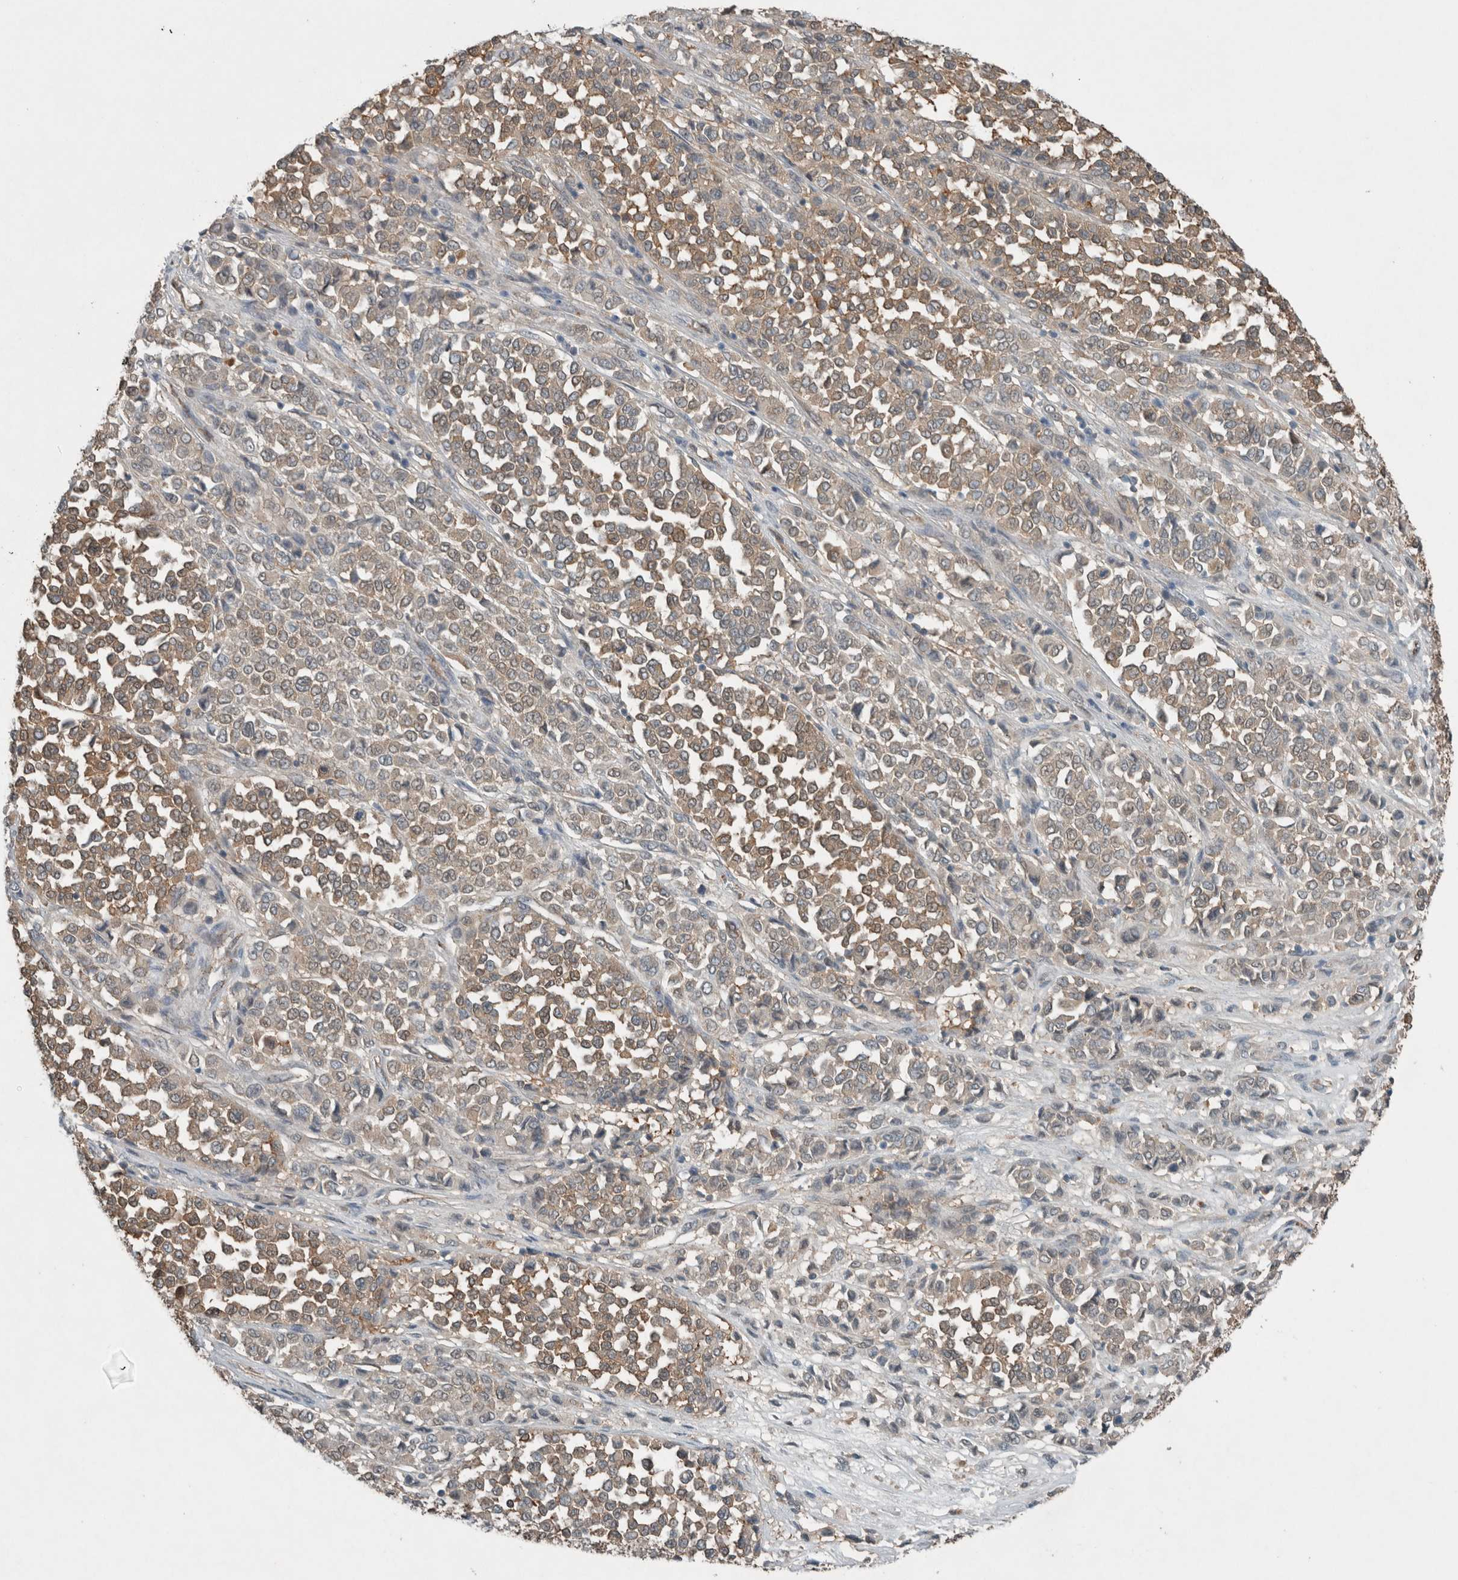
{"staining": {"intensity": "weak", "quantity": ">75%", "location": "cytoplasmic/membranous"}, "tissue": "melanoma", "cell_type": "Tumor cells", "image_type": "cancer", "snomed": [{"axis": "morphology", "description": "Malignant melanoma, Metastatic site"}, {"axis": "topography", "description": "Pancreas"}], "caption": "DAB immunohistochemical staining of human melanoma shows weak cytoplasmic/membranous protein staining in about >75% of tumor cells.", "gene": "RALGDS", "patient": {"sex": "female", "age": 30}}